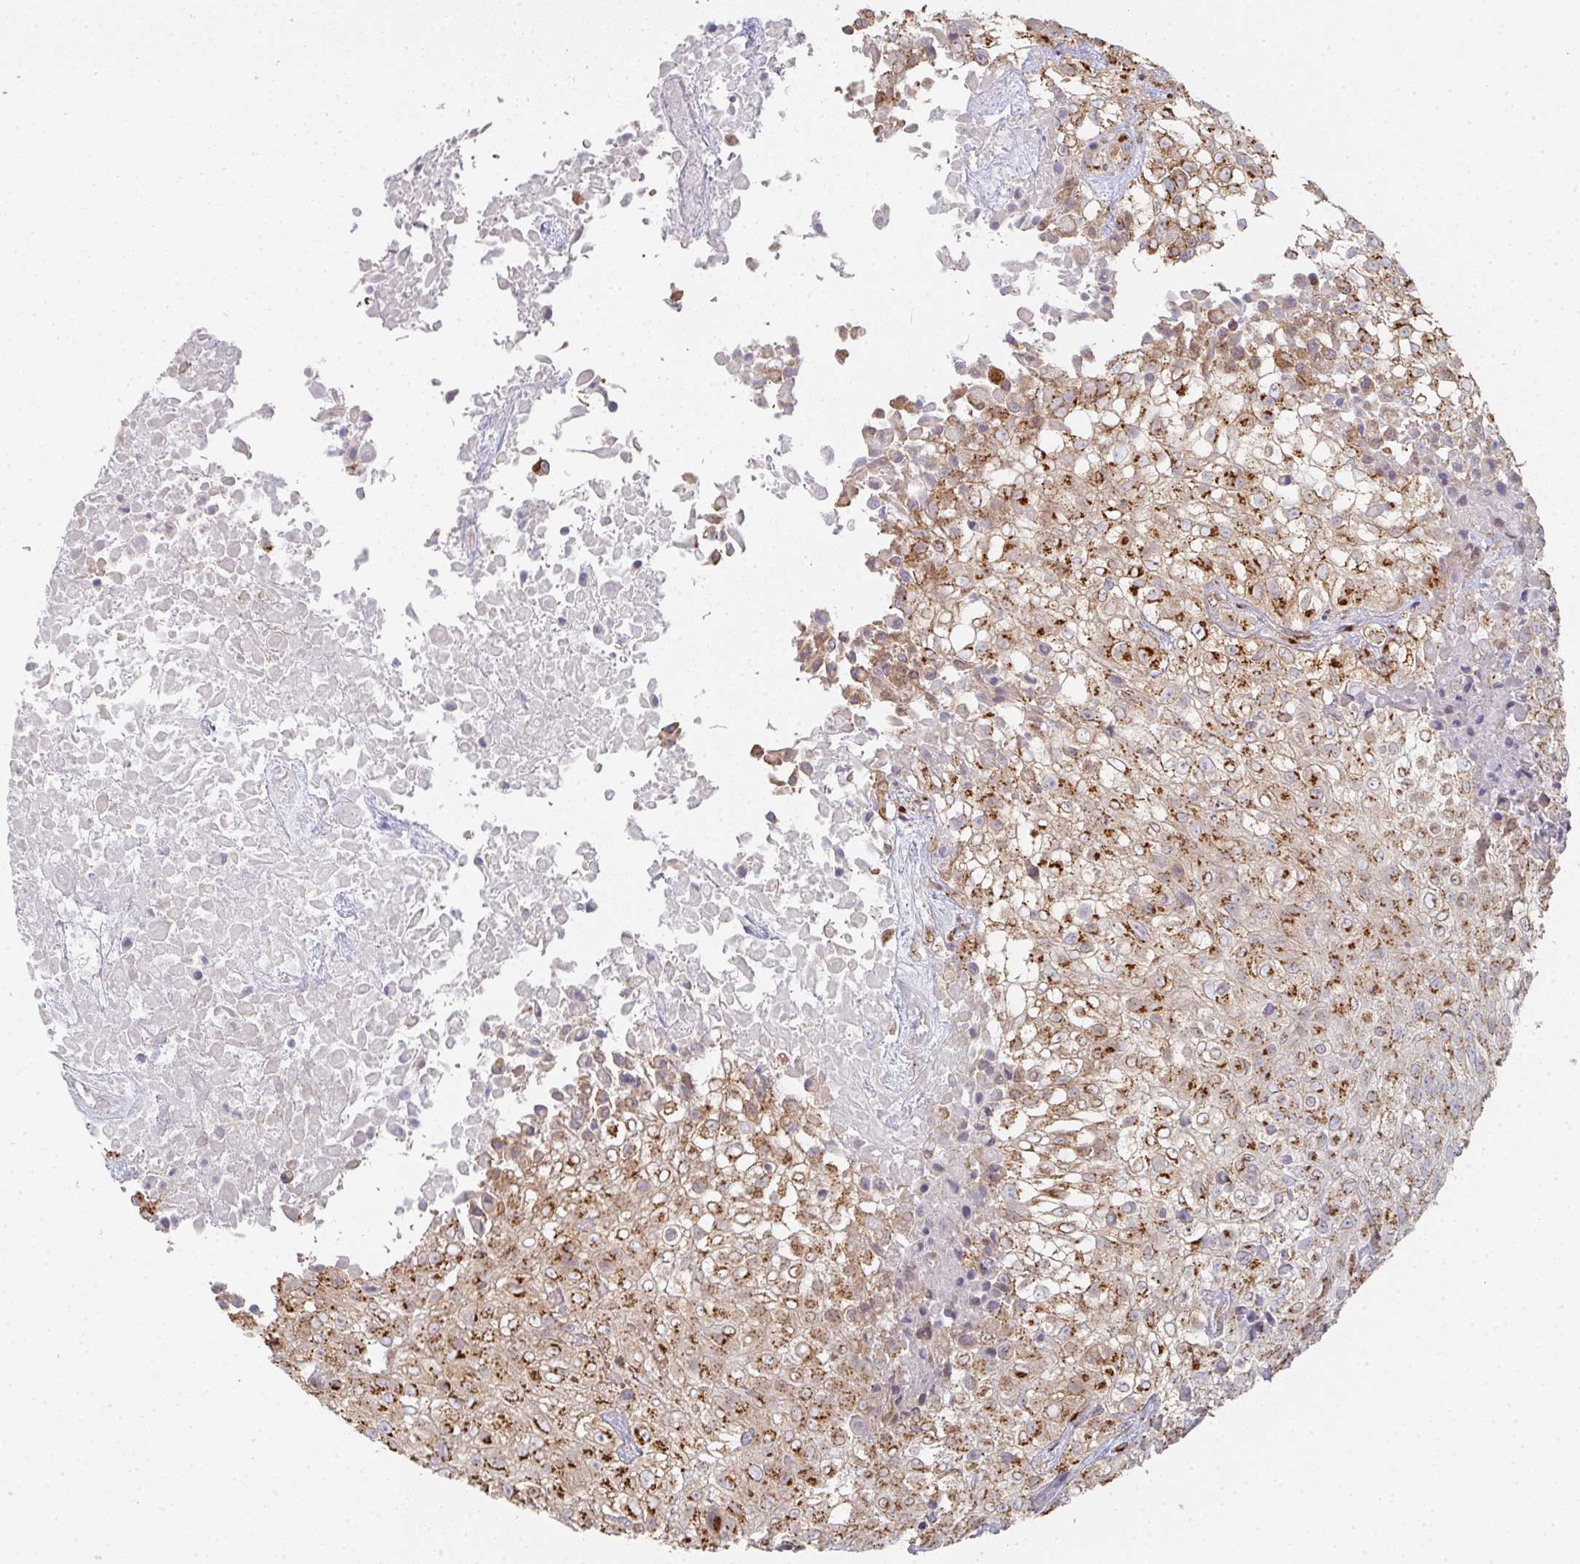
{"staining": {"intensity": "strong", "quantity": ">75%", "location": "cytoplasmic/membranous"}, "tissue": "urothelial cancer", "cell_type": "Tumor cells", "image_type": "cancer", "snomed": [{"axis": "morphology", "description": "Urothelial carcinoma, High grade"}, {"axis": "topography", "description": "Urinary bladder"}], "caption": "Protein analysis of high-grade urothelial carcinoma tissue demonstrates strong cytoplasmic/membranous positivity in about >75% of tumor cells.", "gene": "ZNF526", "patient": {"sex": "male", "age": 56}}